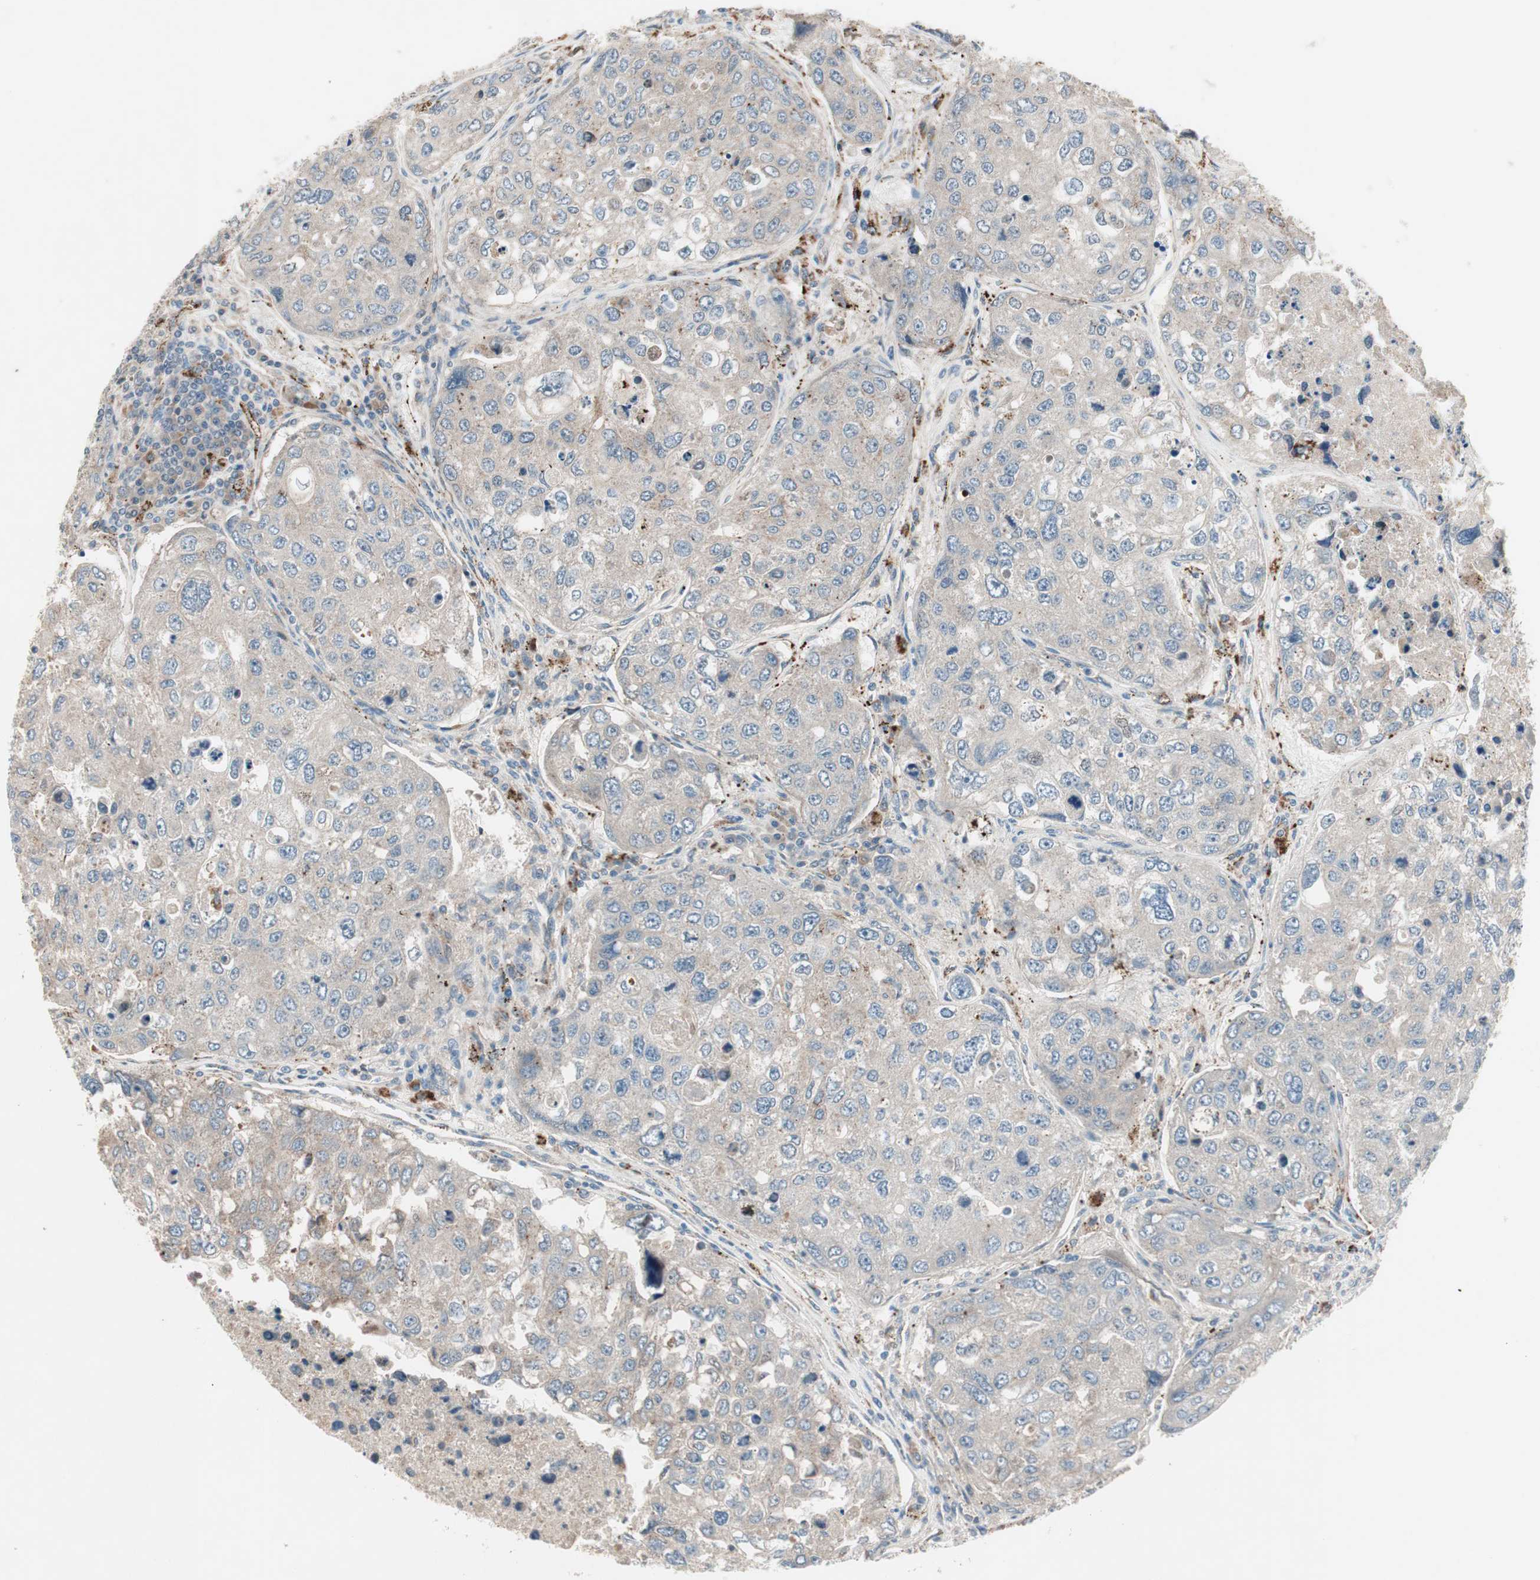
{"staining": {"intensity": "weak", "quantity": "25%-75%", "location": "cytoplasmic/membranous"}, "tissue": "urothelial cancer", "cell_type": "Tumor cells", "image_type": "cancer", "snomed": [{"axis": "morphology", "description": "Urothelial carcinoma, High grade"}, {"axis": "topography", "description": "Lymph node"}, {"axis": "topography", "description": "Urinary bladder"}], "caption": "An image of human urothelial carcinoma (high-grade) stained for a protein shows weak cytoplasmic/membranous brown staining in tumor cells.", "gene": "FGFR4", "patient": {"sex": "male", "age": 51}}